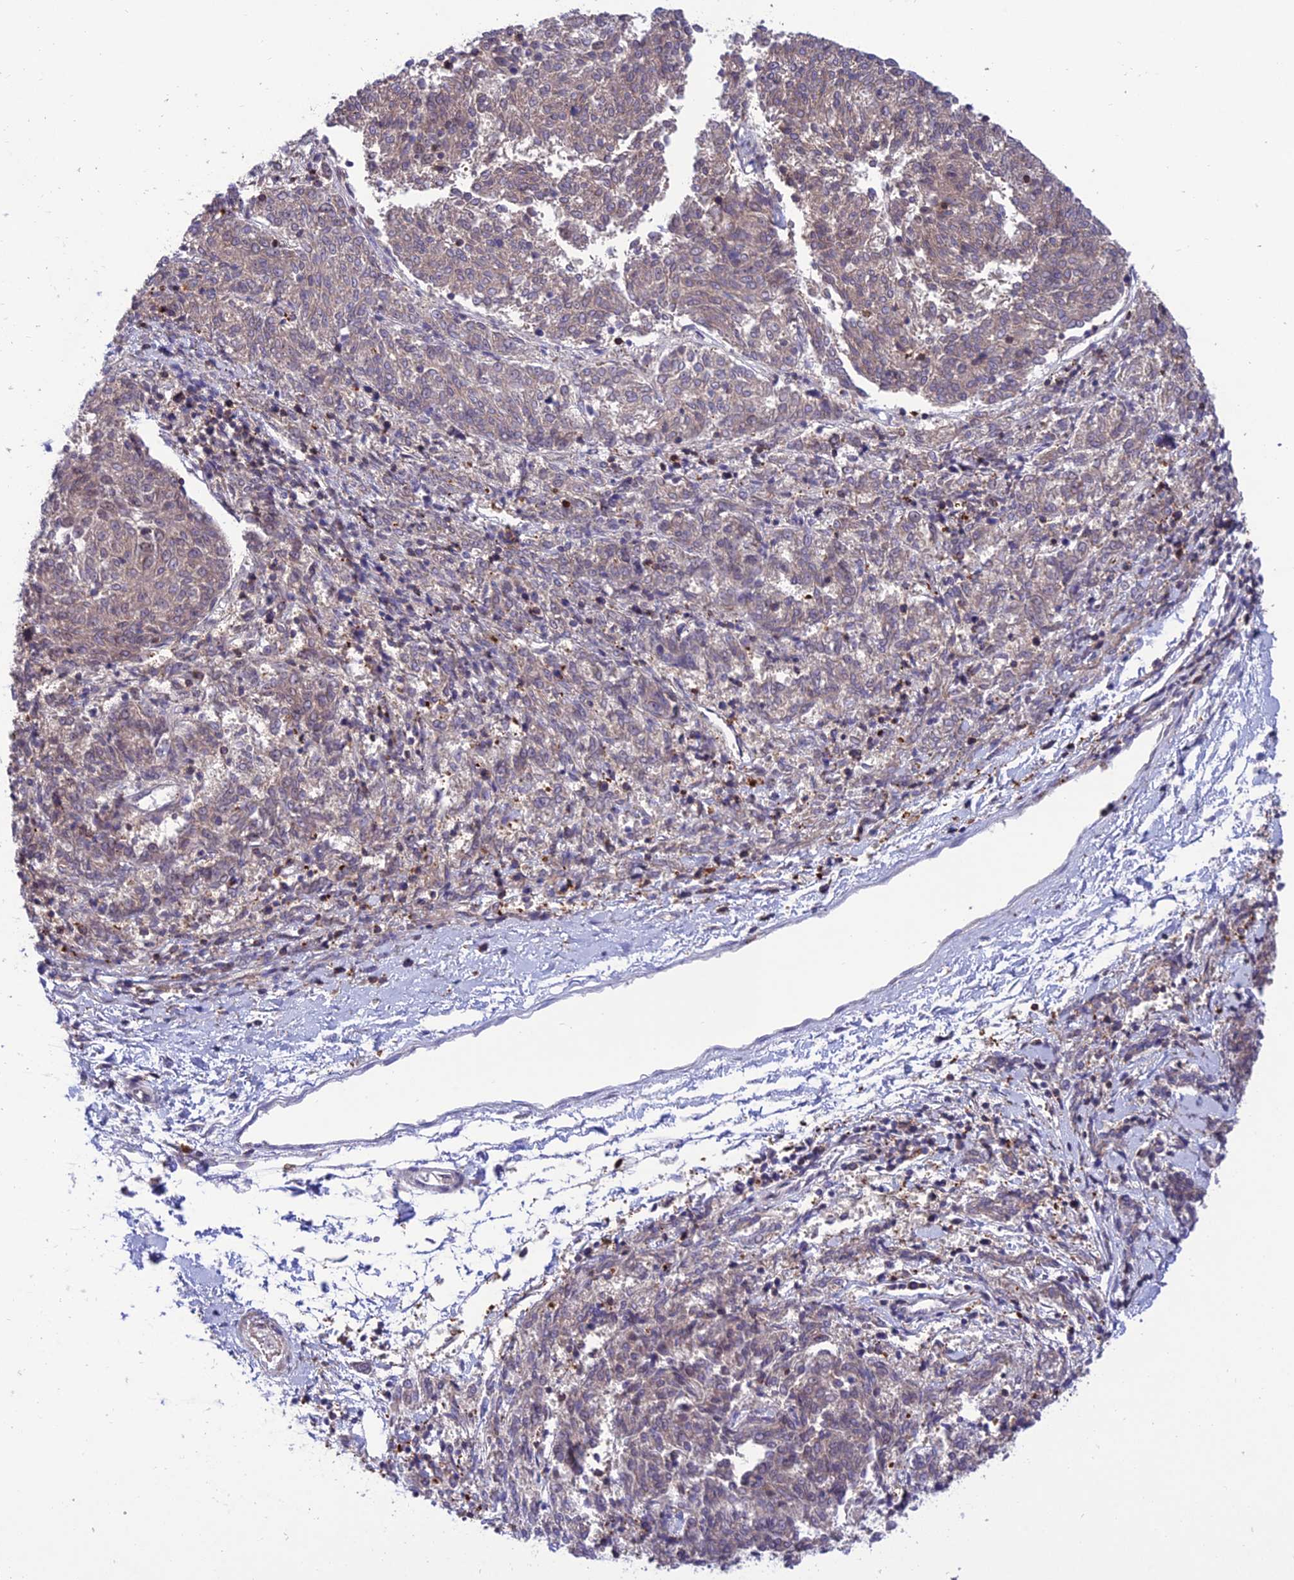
{"staining": {"intensity": "negative", "quantity": "none", "location": "none"}, "tissue": "melanoma", "cell_type": "Tumor cells", "image_type": "cancer", "snomed": [{"axis": "morphology", "description": "Malignant melanoma, NOS"}, {"axis": "topography", "description": "Skin"}], "caption": "Human melanoma stained for a protein using immunohistochemistry exhibits no expression in tumor cells.", "gene": "FAM76A", "patient": {"sex": "female", "age": 72}}